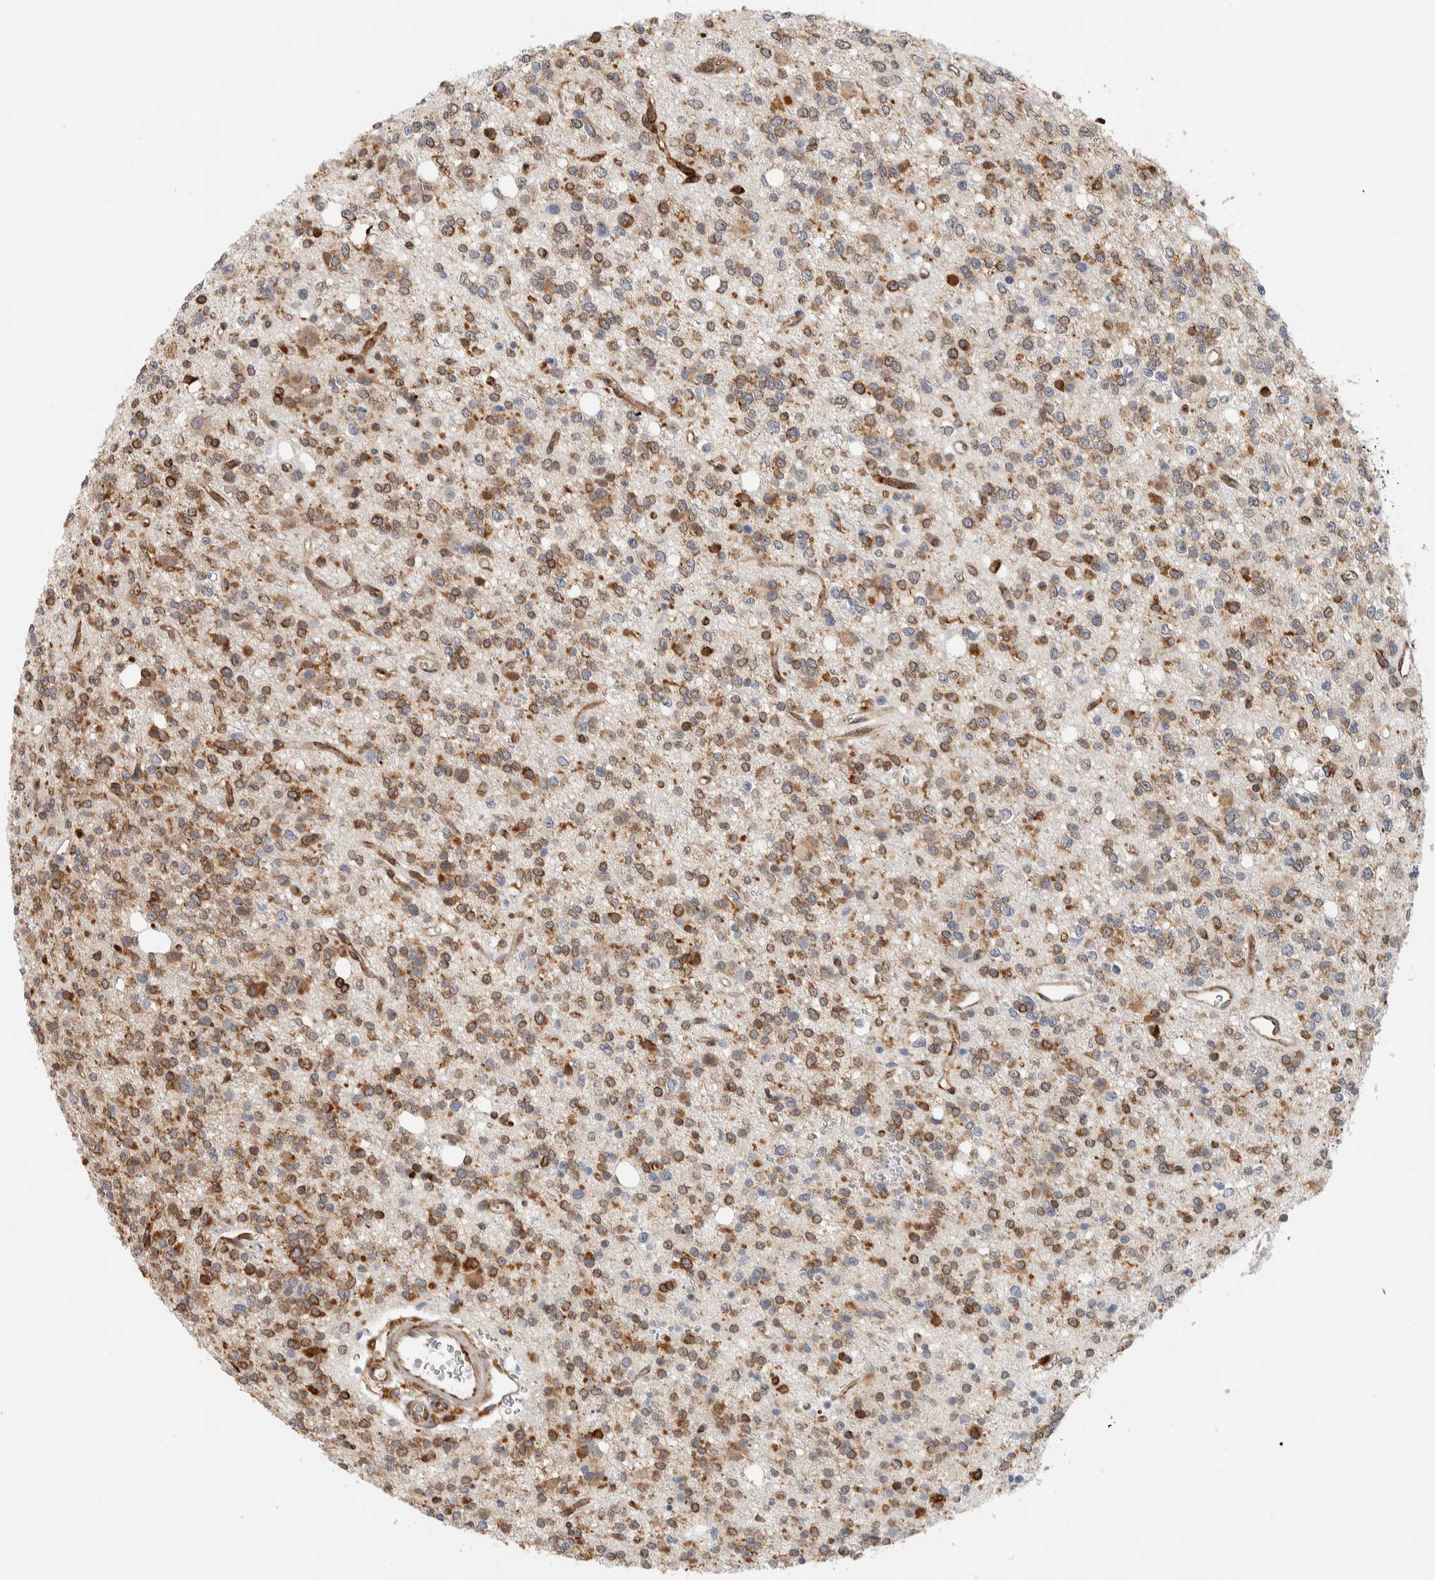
{"staining": {"intensity": "moderate", "quantity": ">75%", "location": "cytoplasmic/membranous"}, "tissue": "glioma", "cell_type": "Tumor cells", "image_type": "cancer", "snomed": [{"axis": "morphology", "description": "Glioma, malignant, High grade"}, {"axis": "topography", "description": "Brain"}], "caption": "Immunohistochemistry (IHC) of human glioma shows medium levels of moderate cytoplasmic/membranous expression in about >75% of tumor cells.", "gene": "LLGL2", "patient": {"sex": "female", "age": 62}}